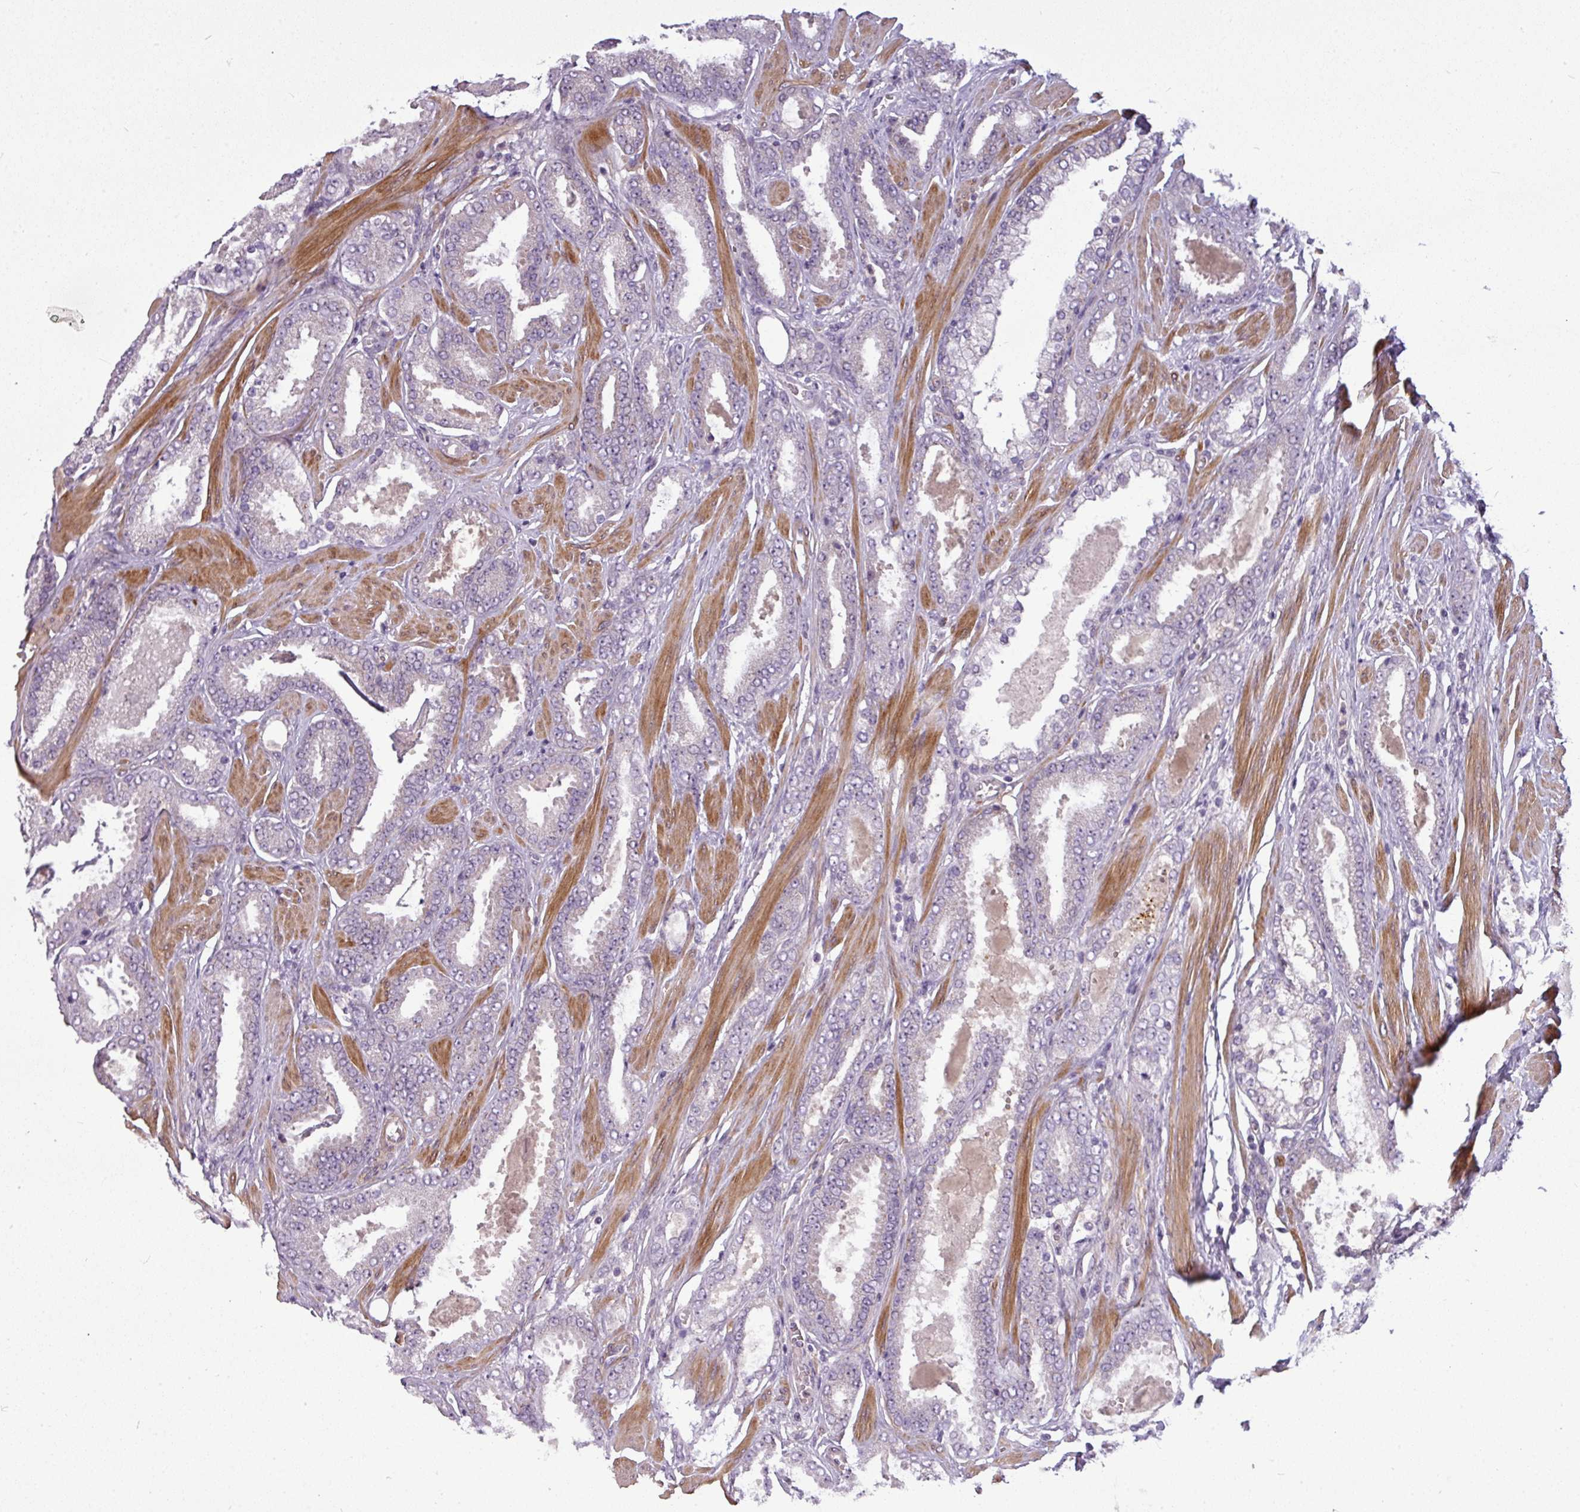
{"staining": {"intensity": "negative", "quantity": "none", "location": "none"}, "tissue": "prostate cancer", "cell_type": "Tumor cells", "image_type": "cancer", "snomed": [{"axis": "morphology", "description": "Adenocarcinoma, Low grade"}, {"axis": "topography", "description": "Prostate"}], "caption": "Micrograph shows no significant protein expression in tumor cells of low-grade adenocarcinoma (prostate).", "gene": "ZNF35", "patient": {"sex": "male", "age": 42}}